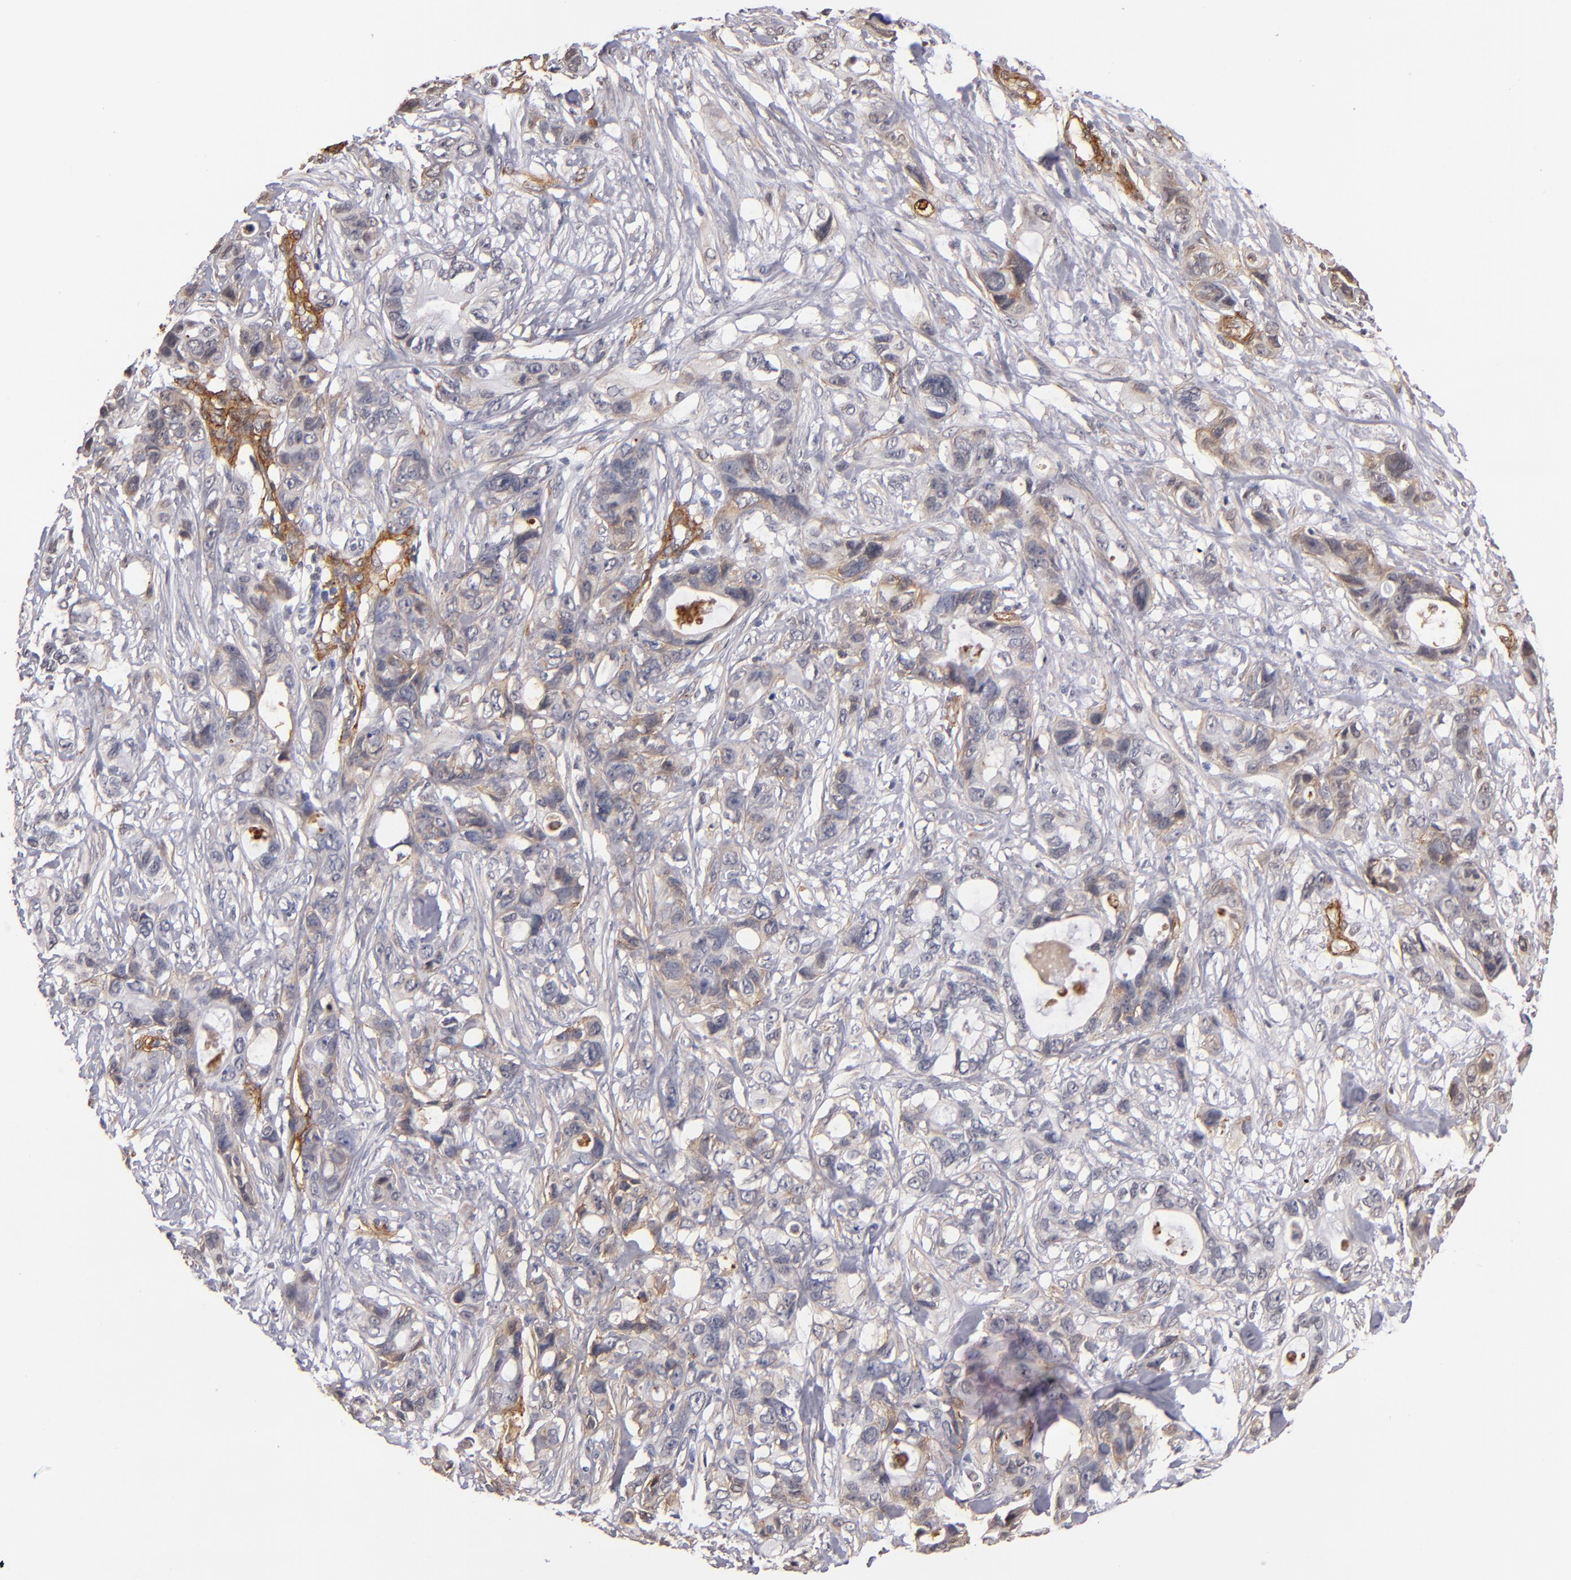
{"staining": {"intensity": "weak", "quantity": "<25%", "location": "cytoplasmic/membranous"}, "tissue": "stomach cancer", "cell_type": "Tumor cells", "image_type": "cancer", "snomed": [{"axis": "morphology", "description": "Adenocarcinoma, NOS"}, {"axis": "topography", "description": "Stomach, upper"}], "caption": "Immunohistochemical staining of human stomach adenocarcinoma displays no significant staining in tumor cells. (IHC, brightfield microscopy, high magnification).", "gene": "LAMC1", "patient": {"sex": "male", "age": 47}}